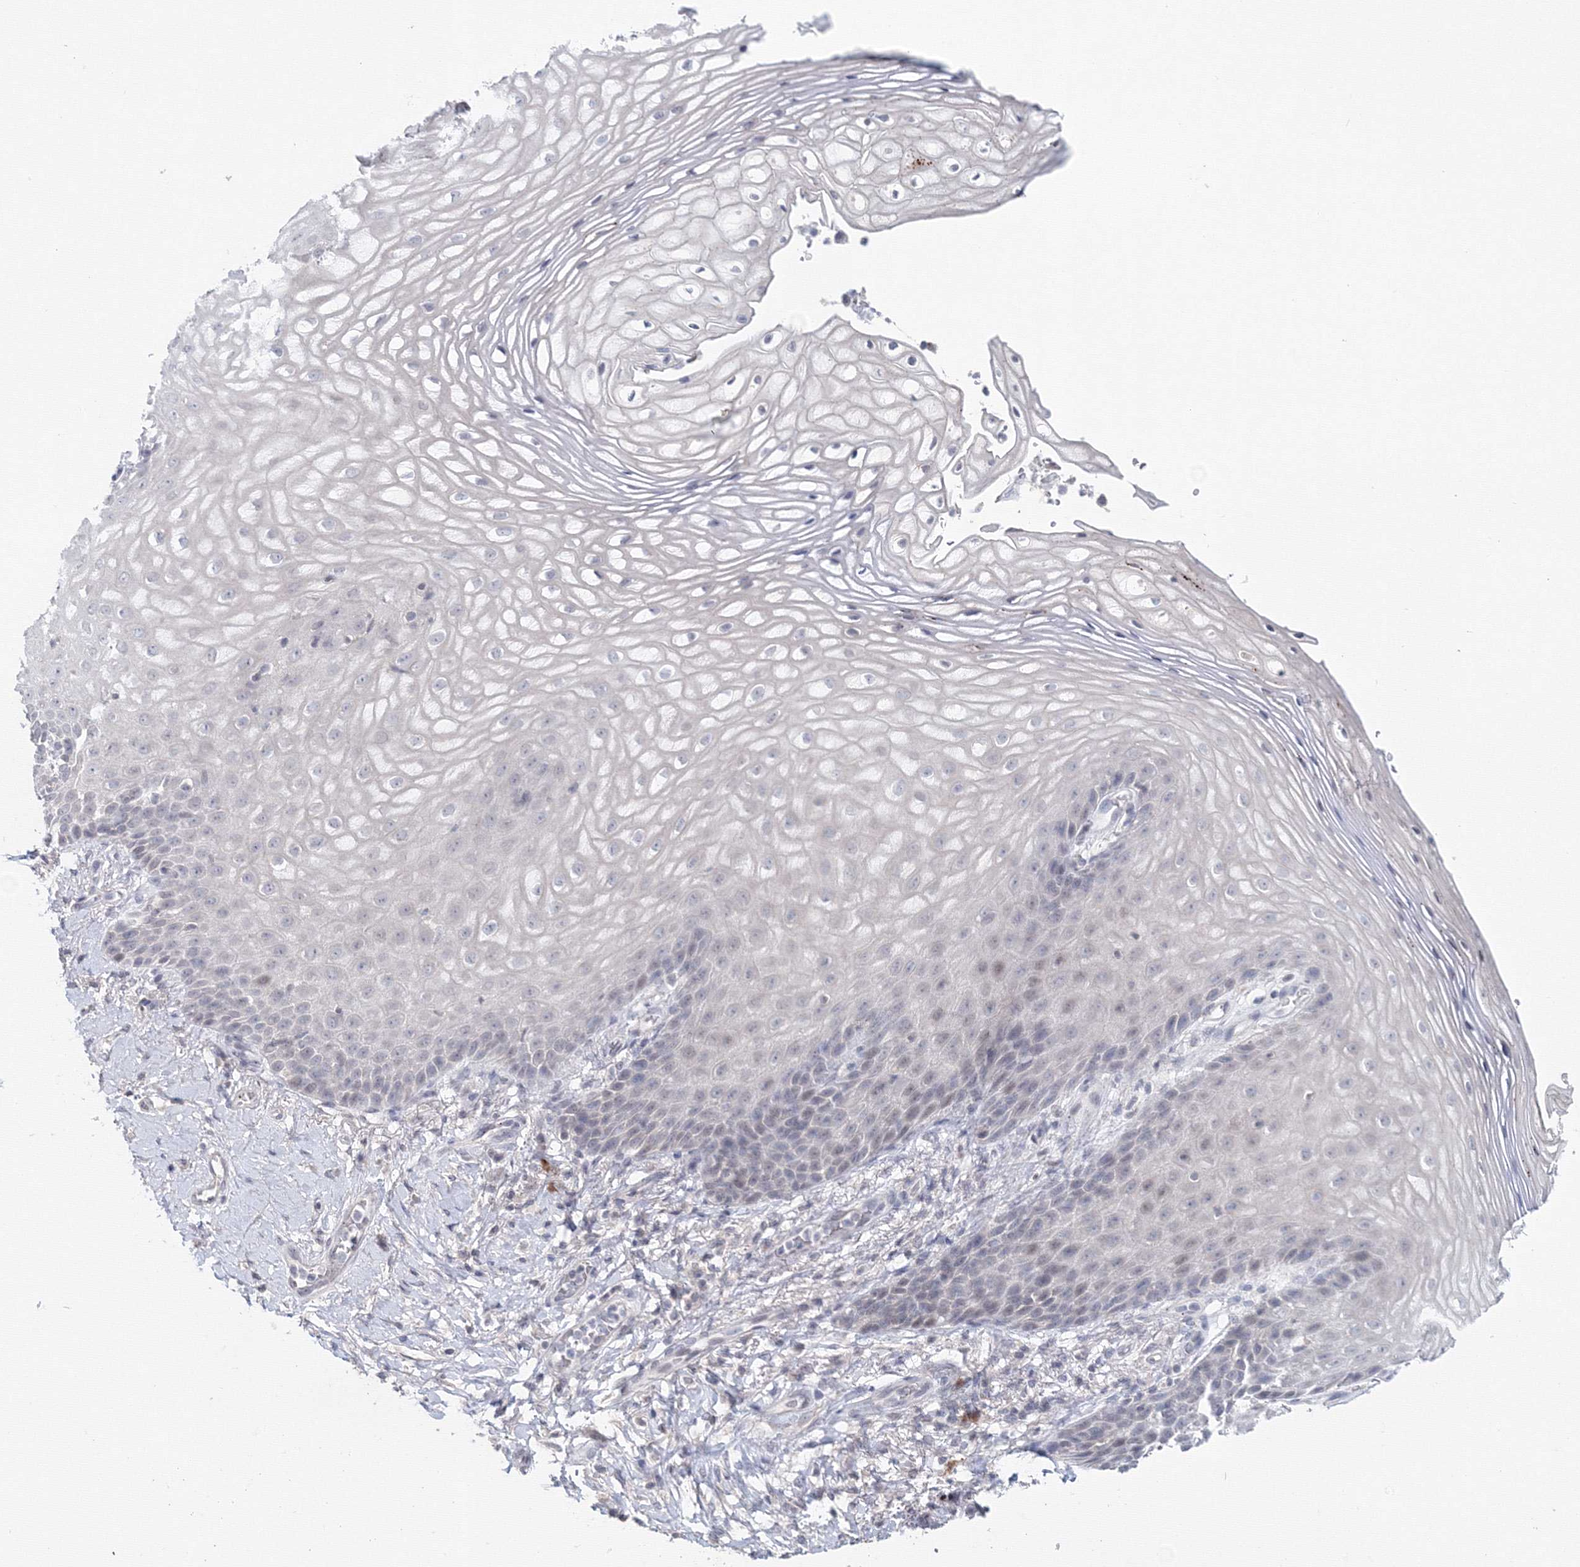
{"staining": {"intensity": "negative", "quantity": "none", "location": "none"}, "tissue": "vagina", "cell_type": "Squamous epithelial cells", "image_type": "normal", "snomed": [{"axis": "morphology", "description": "Normal tissue, NOS"}, {"axis": "topography", "description": "Vagina"}], "caption": "The photomicrograph shows no significant positivity in squamous epithelial cells of vagina. The staining is performed using DAB (3,3'-diaminobenzidine) brown chromogen with nuclei counter-stained in using hematoxylin.", "gene": "SLC7A7", "patient": {"sex": "female", "age": 60}}